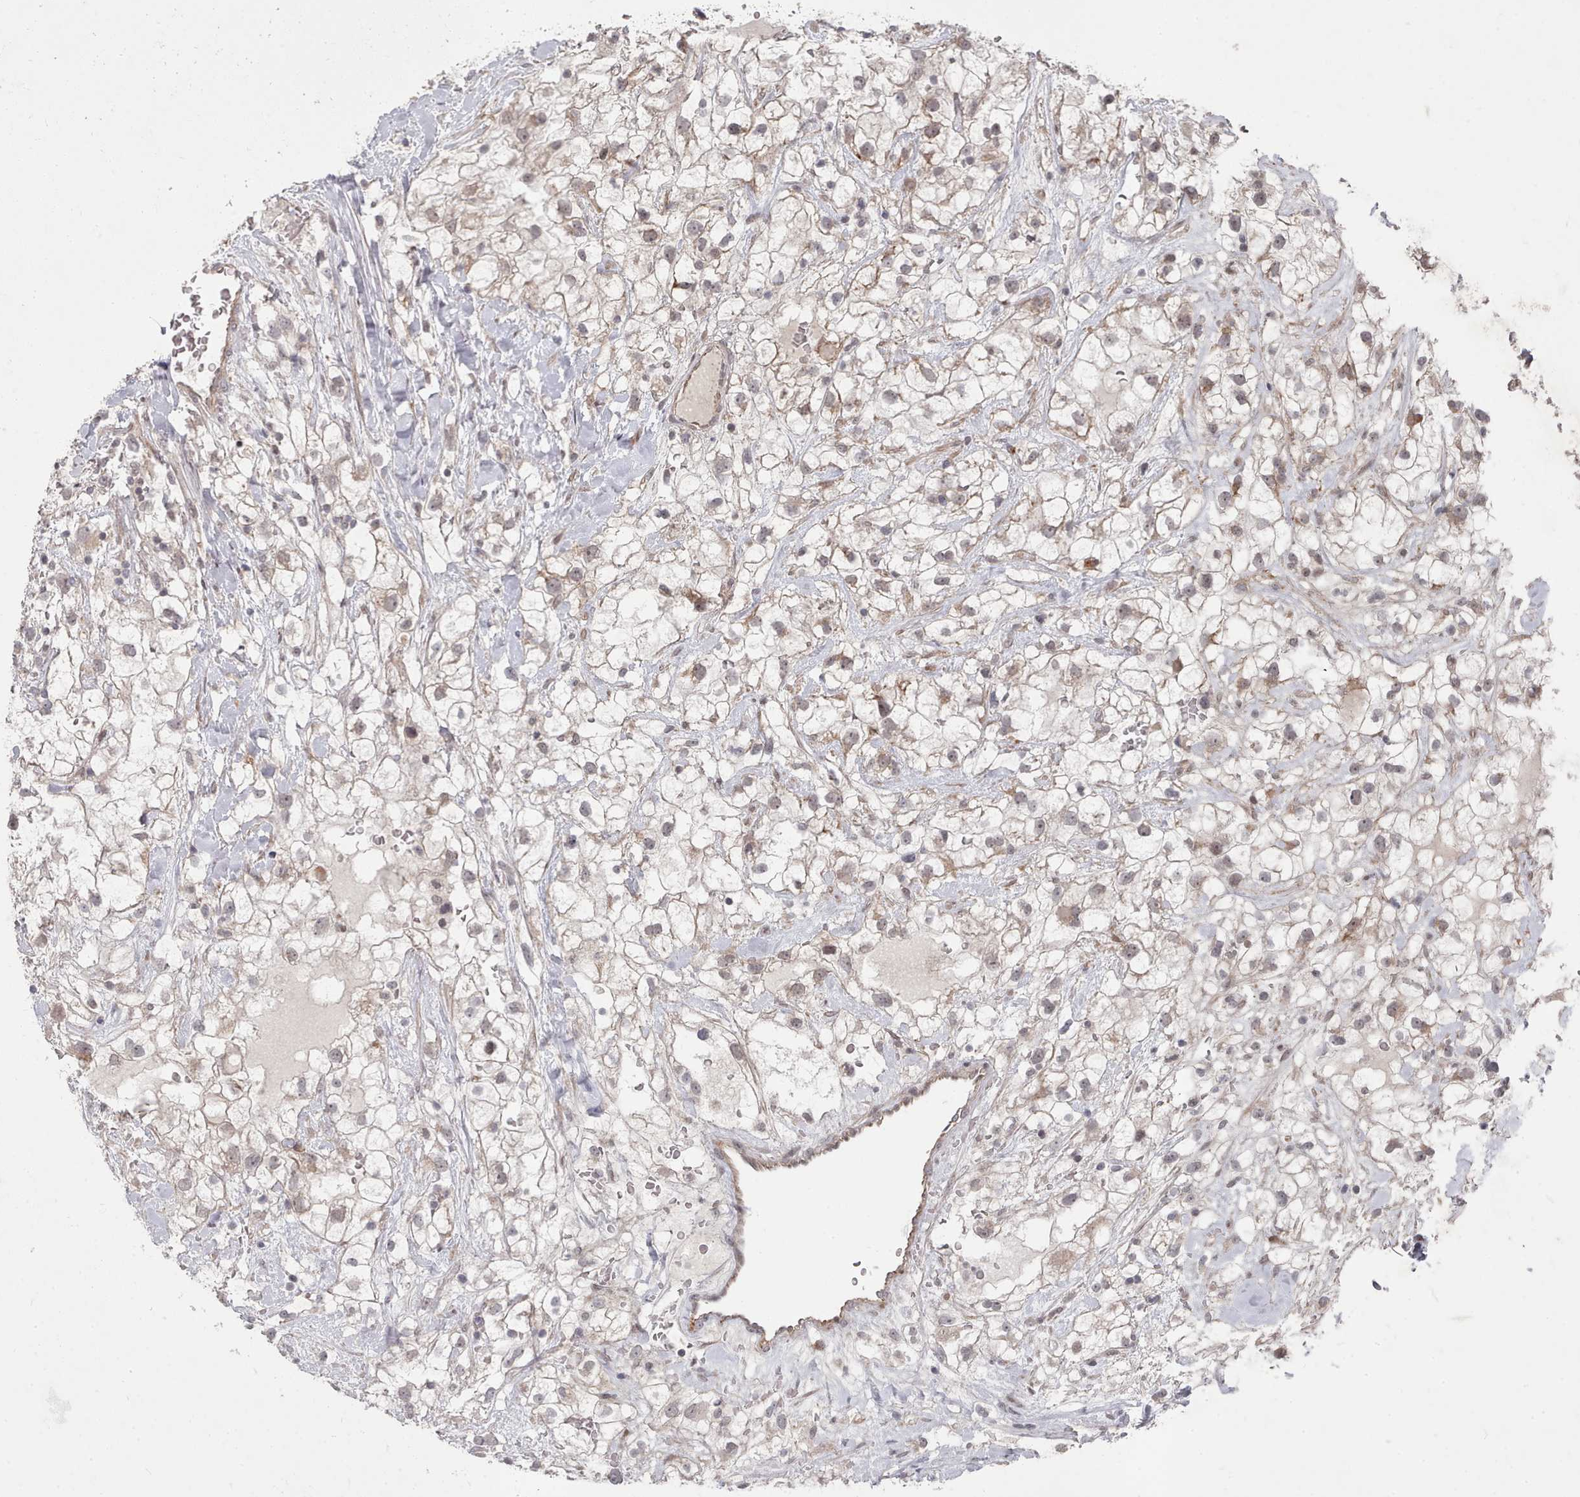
{"staining": {"intensity": "weak", "quantity": "25%-75%", "location": "cytoplasmic/membranous"}, "tissue": "renal cancer", "cell_type": "Tumor cells", "image_type": "cancer", "snomed": [{"axis": "morphology", "description": "Adenocarcinoma, NOS"}, {"axis": "topography", "description": "Kidney"}], "caption": "Brown immunohistochemical staining in human renal cancer (adenocarcinoma) shows weak cytoplasmic/membranous positivity in about 25%-75% of tumor cells.", "gene": "CPSF4", "patient": {"sex": "male", "age": 59}}